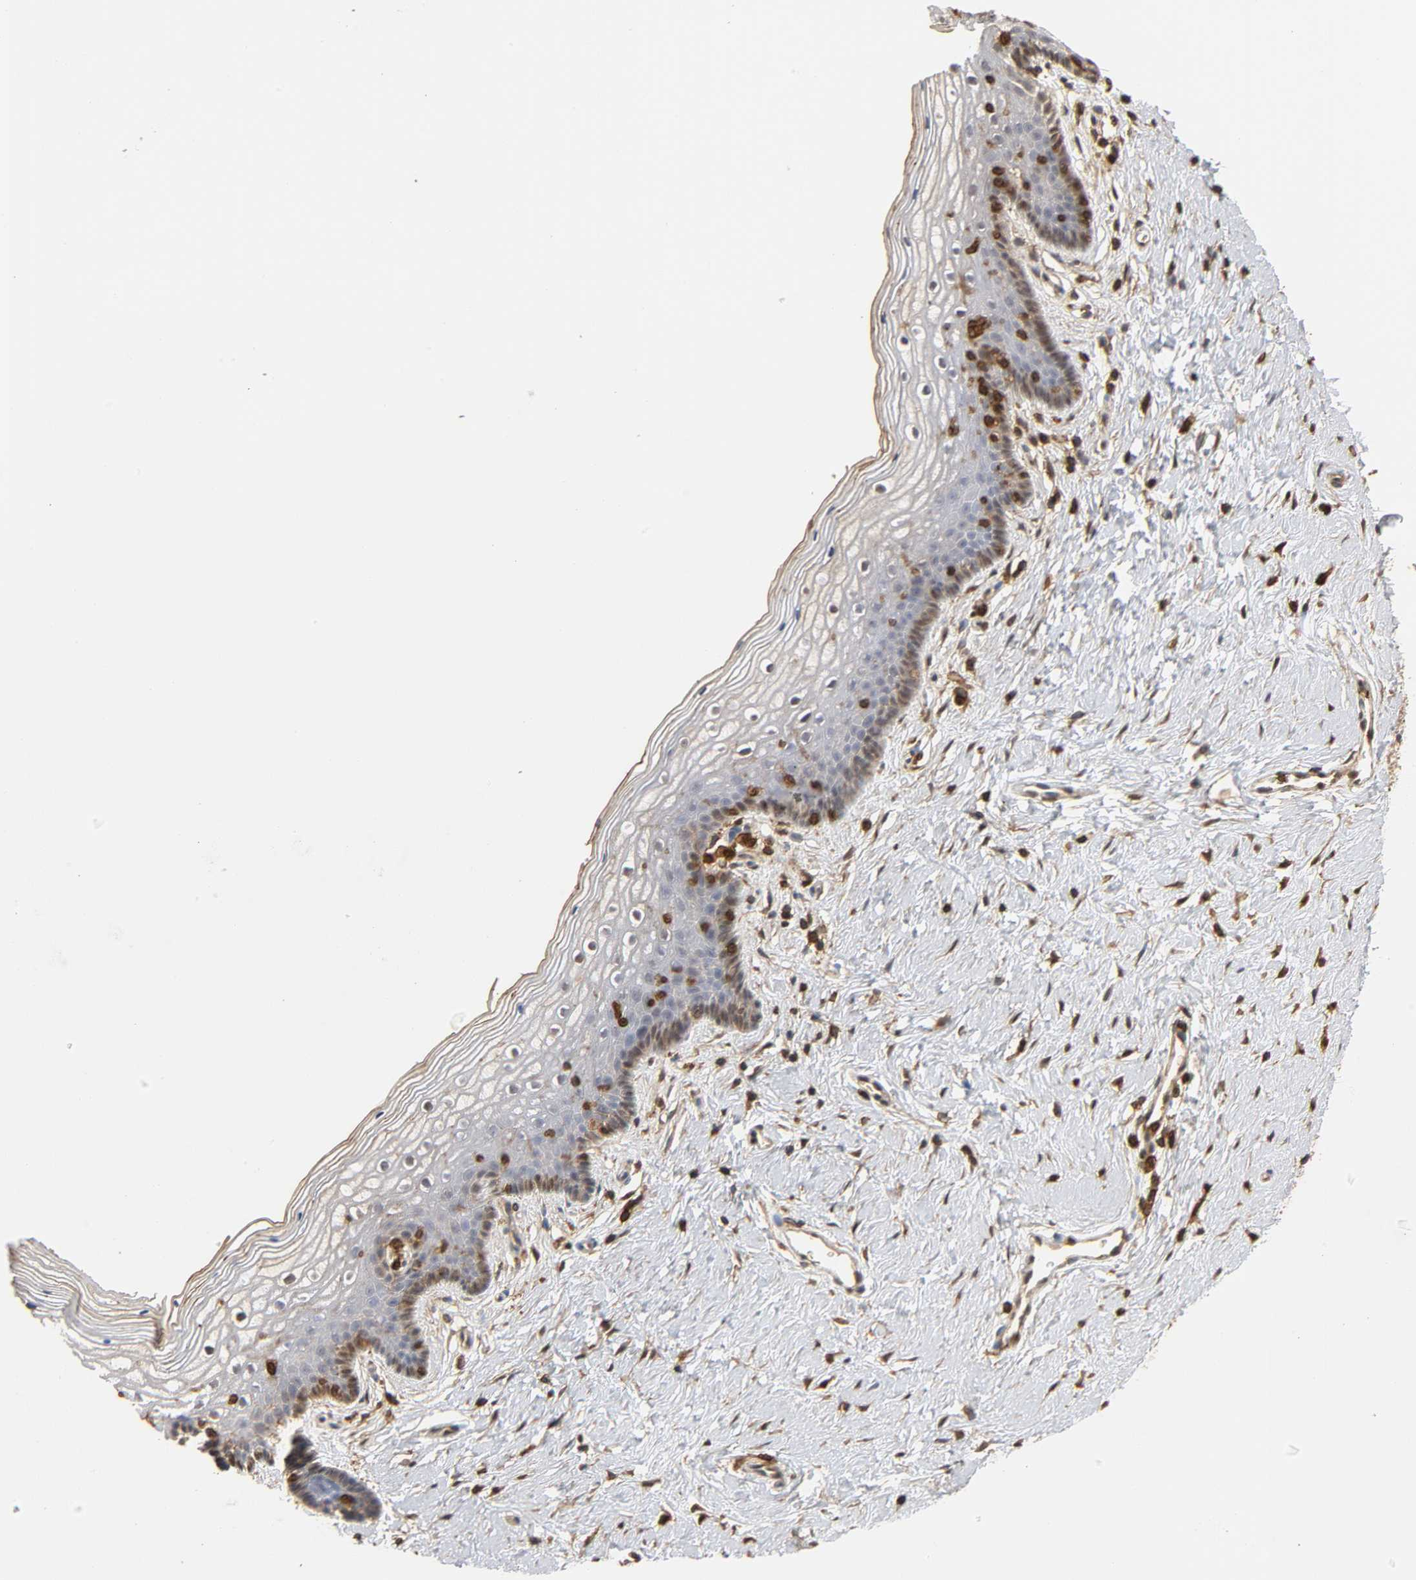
{"staining": {"intensity": "moderate", "quantity": "<25%", "location": "cytoplasmic/membranous,nuclear"}, "tissue": "vagina", "cell_type": "Squamous epithelial cells", "image_type": "normal", "snomed": [{"axis": "morphology", "description": "Normal tissue, NOS"}, {"axis": "topography", "description": "Vagina"}], "caption": "High-power microscopy captured an immunohistochemistry (IHC) image of normal vagina, revealing moderate cytoplasmic/membranous,nuclear positivity in approximately <25% of squamous epithelial cells.", "gene": "ANXA11", "patient": {"sex": "female", "age": 46}}